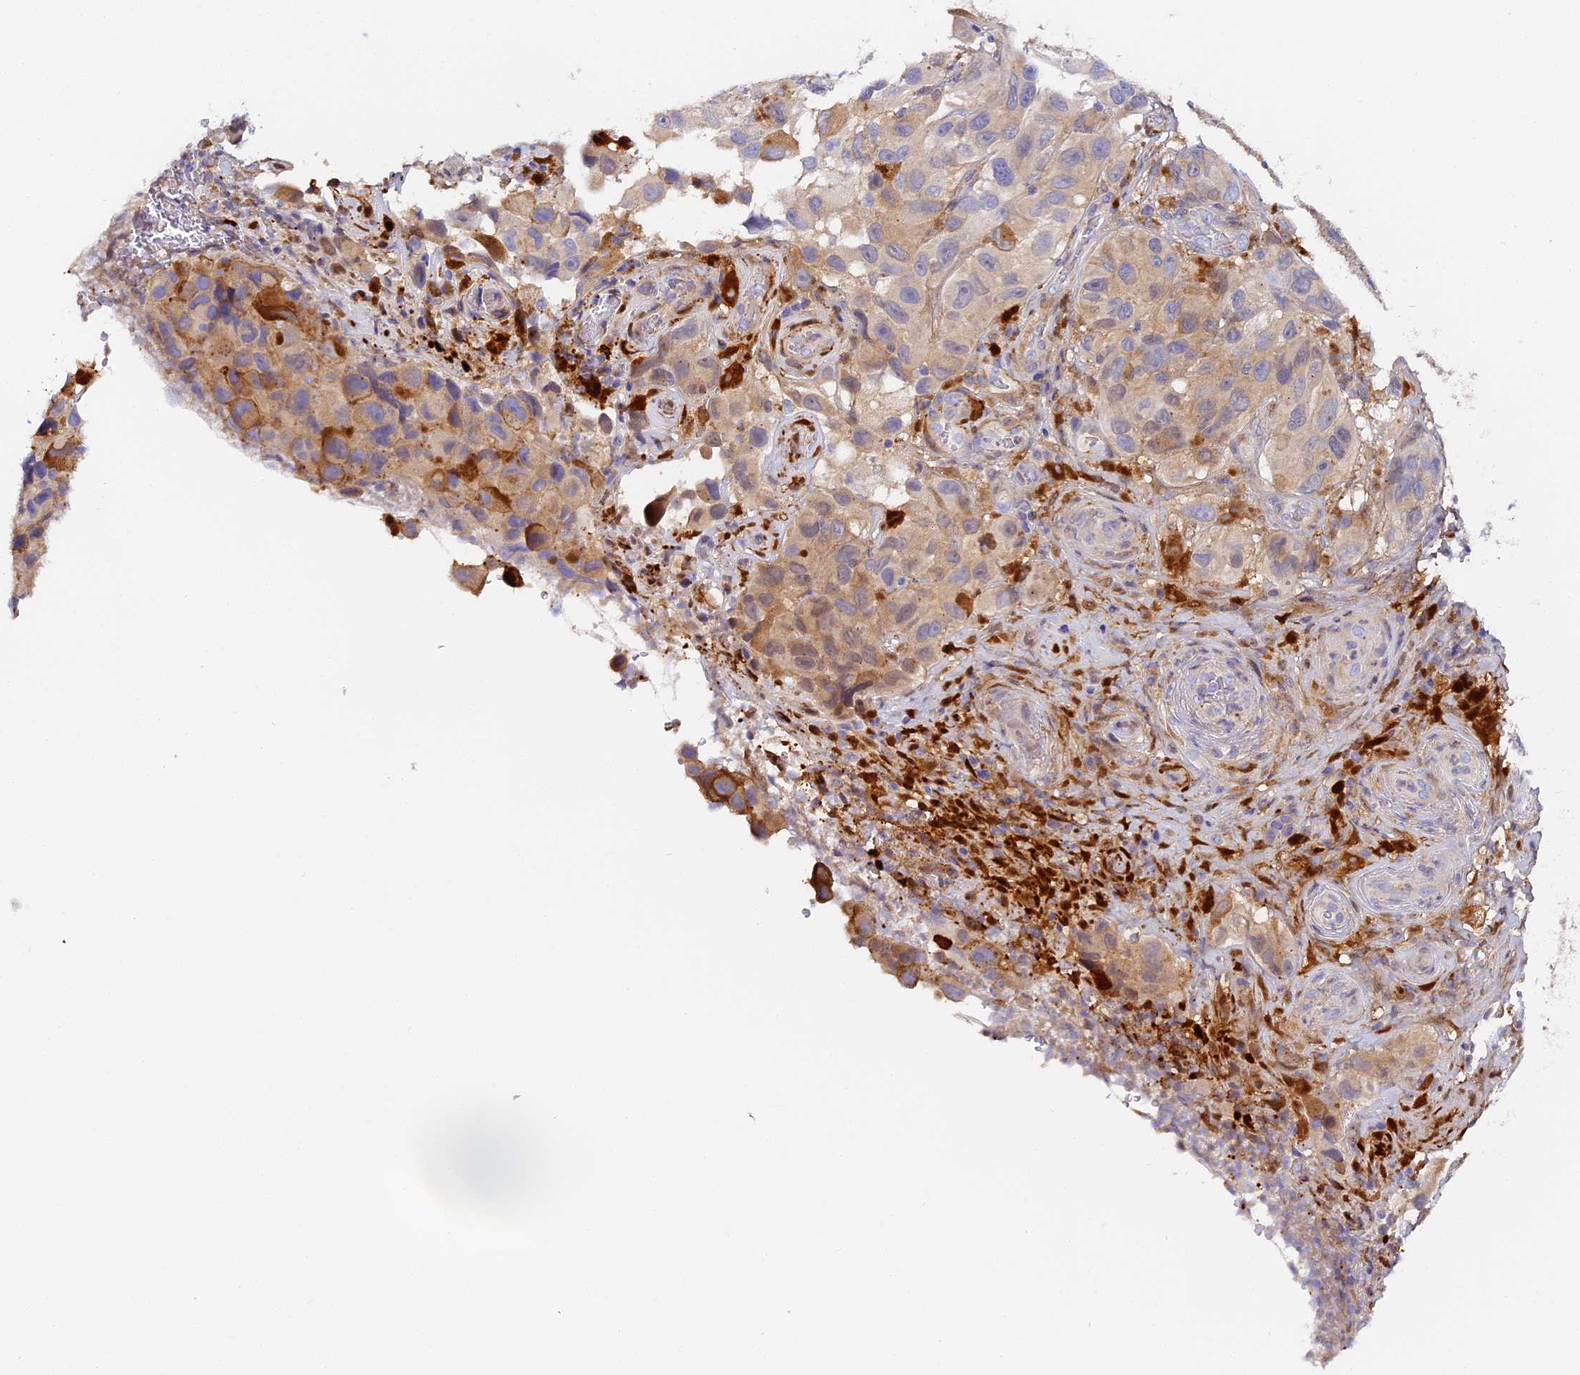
{"staining": {"intensity": "weak", "quantity": "<25%", "location": "cytoplasmic/membranous"}, "tissue": "melanoma", "cell_type": "Tumor cells", "image_type": "cancer", "snomed": [{"axis": "morphology", "description": "Malignant melanoma, NOS"}, {"axis": "topography", "description": "Skin"}], "caption": "There is no significant positivity in tumor cells of melanoma.", "gene": "KATNB1", "patient": {"sex": "female", "age": 73}}